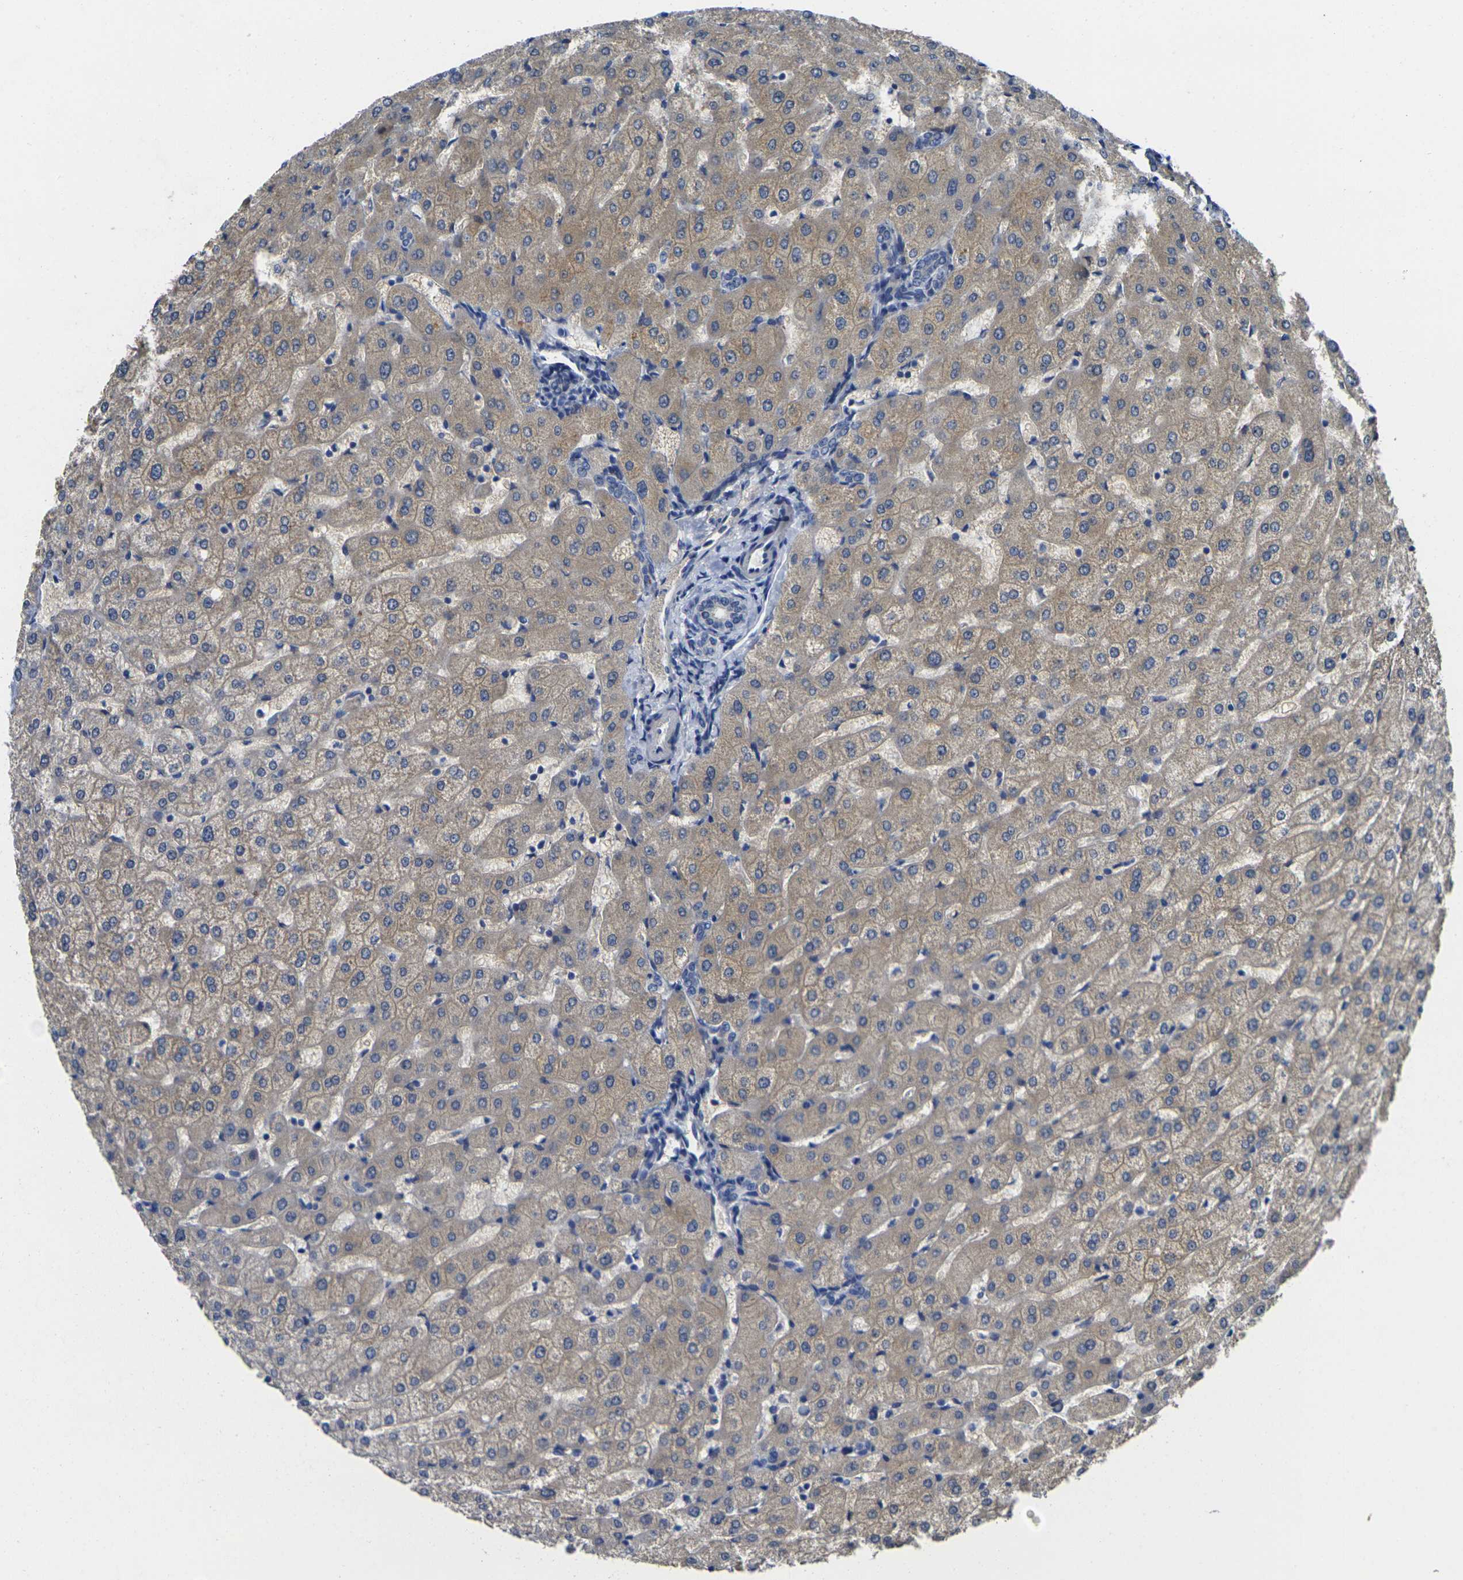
{"staining": {"intensity": "negative", "quantity": "none", "location": "none"}, "tissue": "liver", "cell_type": "Cholangiocytes", "image_type": "normal", "snomed": [{"axis": "morphology", "description": "Normal tissue, NOS"}, {"axis": "morphology", "description": "Fibrosis, NOS"}, {"axis": "topography", "description": "Liver"}], "caption": "DAB (3,3'-diaminobenzidine) immunohistochemical staining of normal liver displays no significant positivity in cholangiocytes.", "gene": "GNA12", "patient": {"sex": "female", "age": 29}}